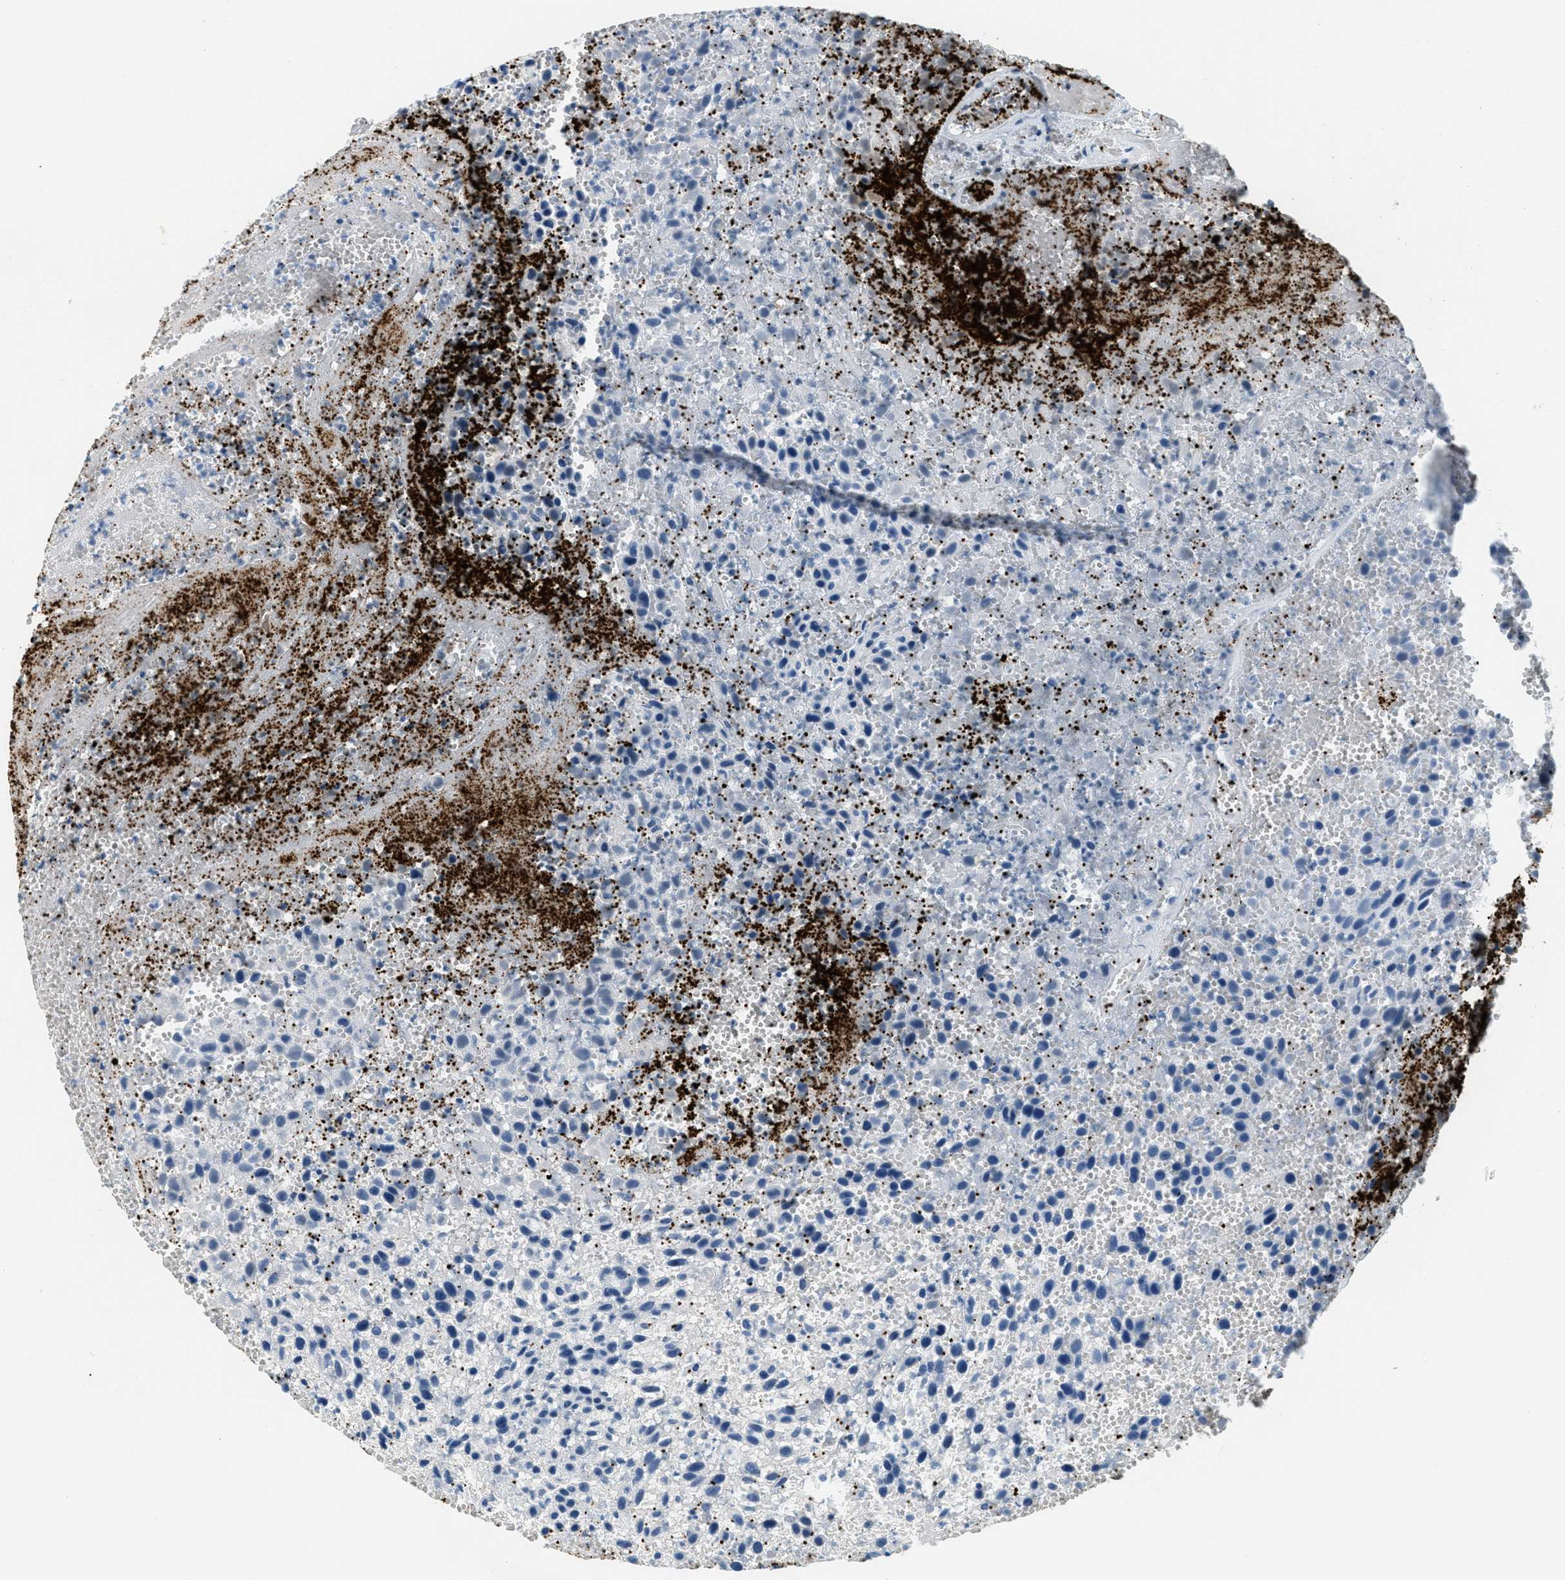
{"staining": {"intensity": "negative", "quantity": "none", "location": "none"}, "tissue": "urothelial cancer", "cell_type": "Tumor cells", "image_type": "cancer", "snomed": [{"axis": "morphology", "description": "Urothelial carcinoma, High grade"}, {"axis": "topography", "description": "Urinary bladder"}], "caption": "Immunohistochemistry (IHC) histopathology image of neoplastic tissue: human urothelial cancer stained with DAB exhibits no significant protein positivity in tumor cells.", "gene": "PPBP", "patient": {"sex": "male", "age": 66}}